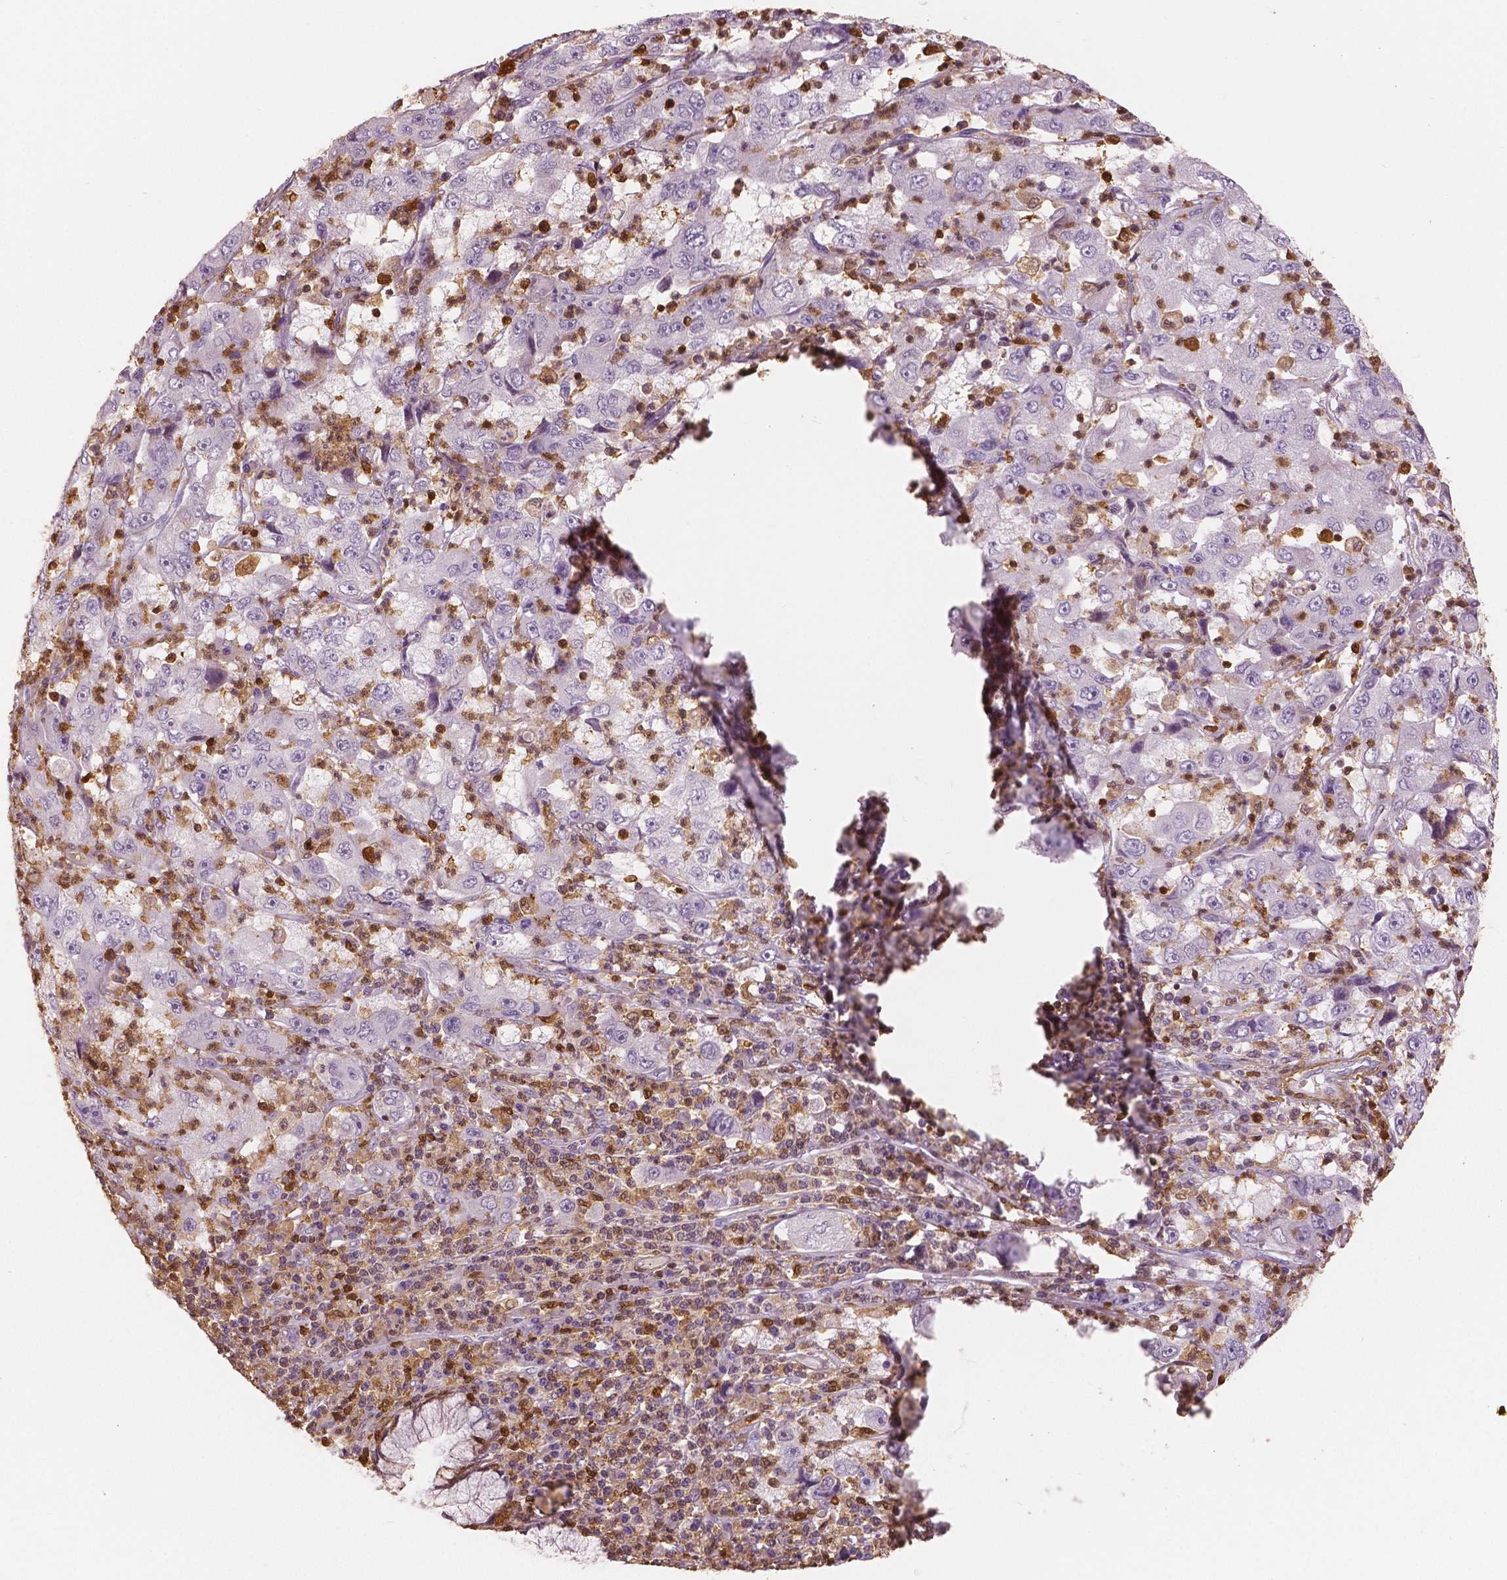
{"staining": {"intensity": "negative", "quantity": "none", "location": "none"}, "tissue": "cervical cancer", "cell_type": "Tumor cells", "image_type": "cancer", "snomed": [{"axis": "morphology", "description": "Squamous cell carcinoma, NOS"}, {"axis": "topography", "description": "Cervix"}], "caption": "Immunohistochemical staining of human cervical cancer (squamous cell carcinoma) exhibits no significant staining in tumor cells.", "gene": "S100A4", "patient": {"sex": "female", "age": 36}}